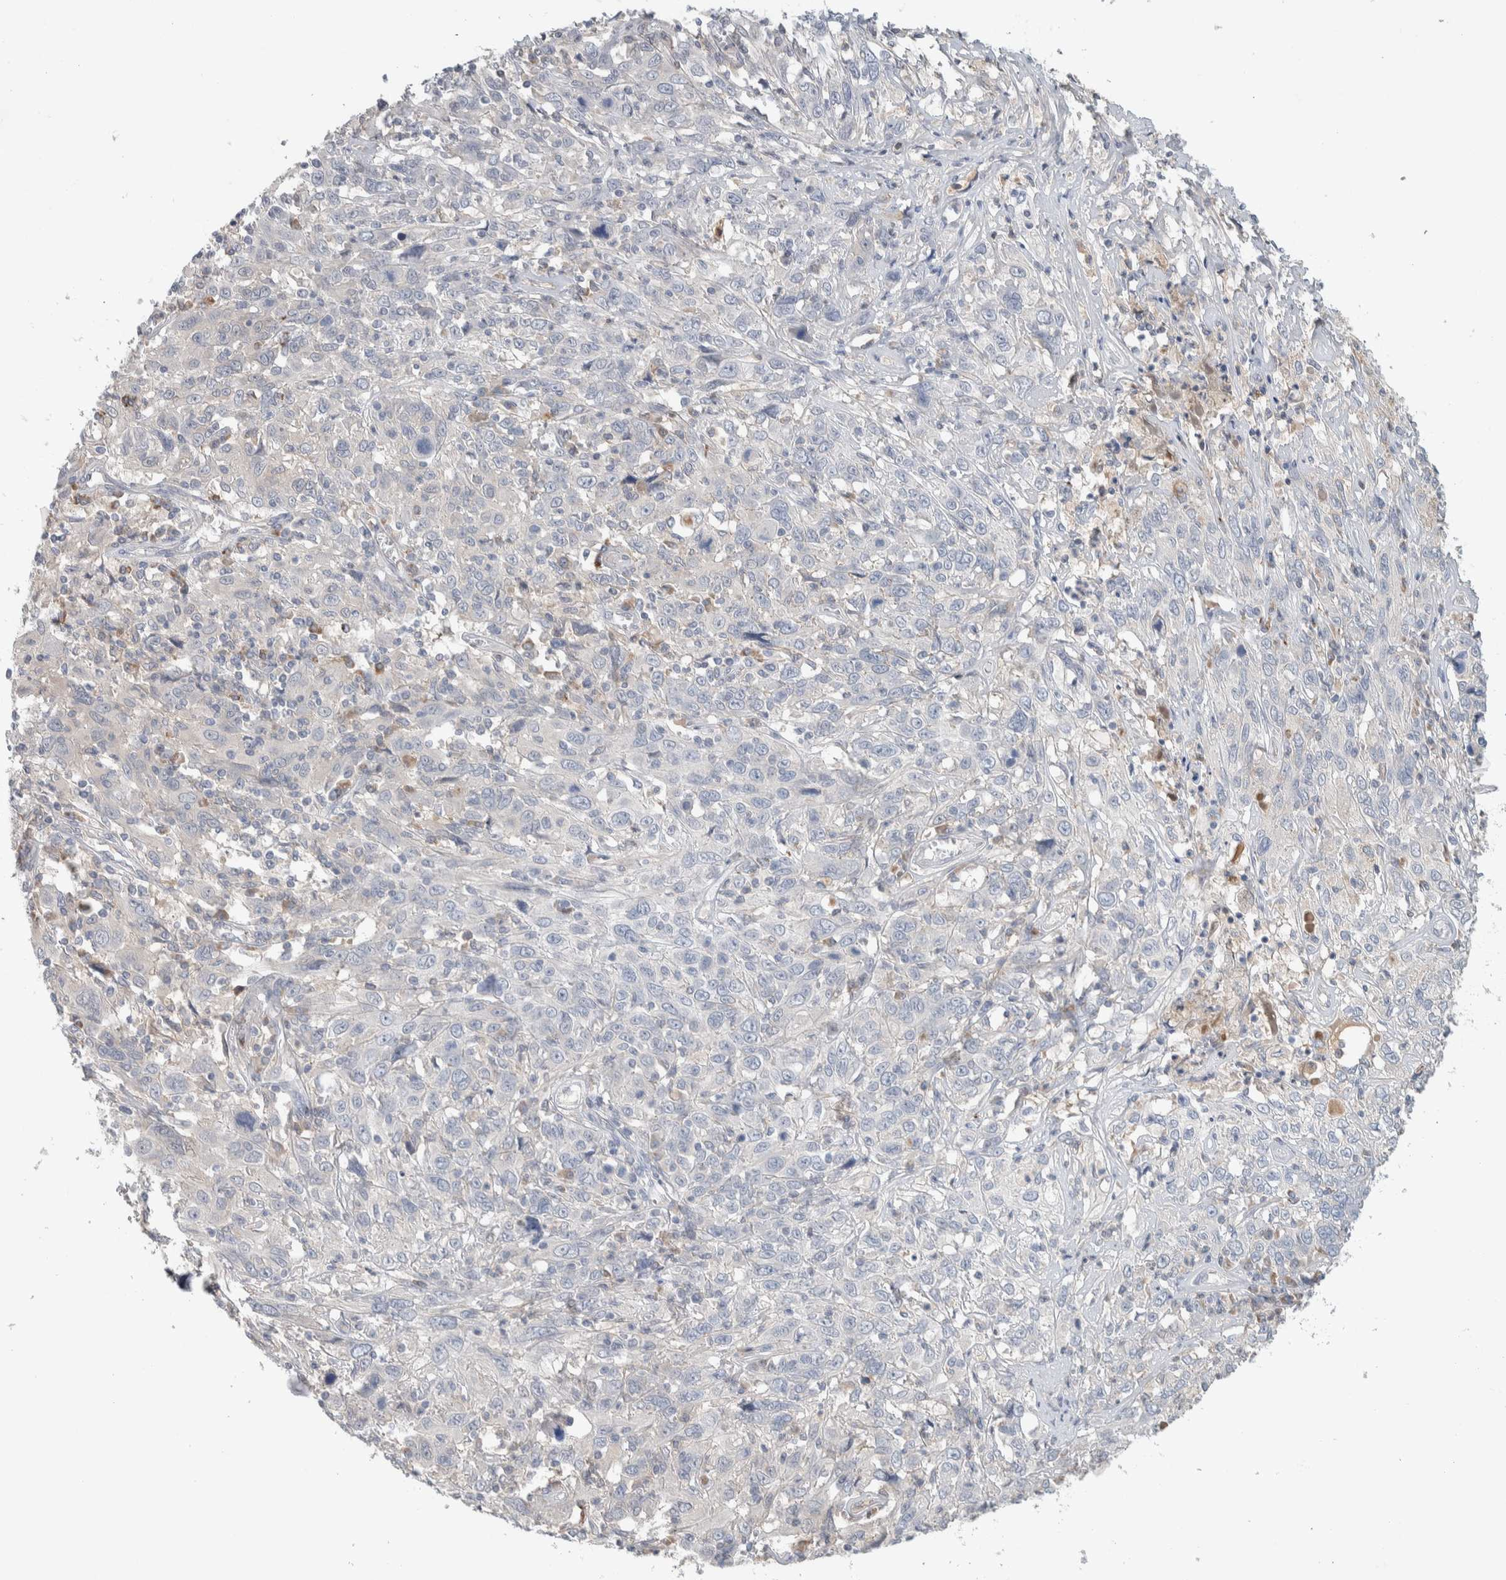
{"staining": {"intensity": "negative", "quantity": "none", "location": "none"}, "tissue": "cervical cancer", "cell_type": "Tumor cells", "image_type": "cancer", "snomed": [{"axis": "morphology", "description": "Squamous cell carcinoma, NOS"}, {"axis": "topography", "description": "Cervix"}], "caption": "This is an IHC micrograph of squamous cell carcinoma (cervical). There is no positivity in tumor cells.", "gene": "DEPTOR", "patient": {"sex": "female", "age": 46}}